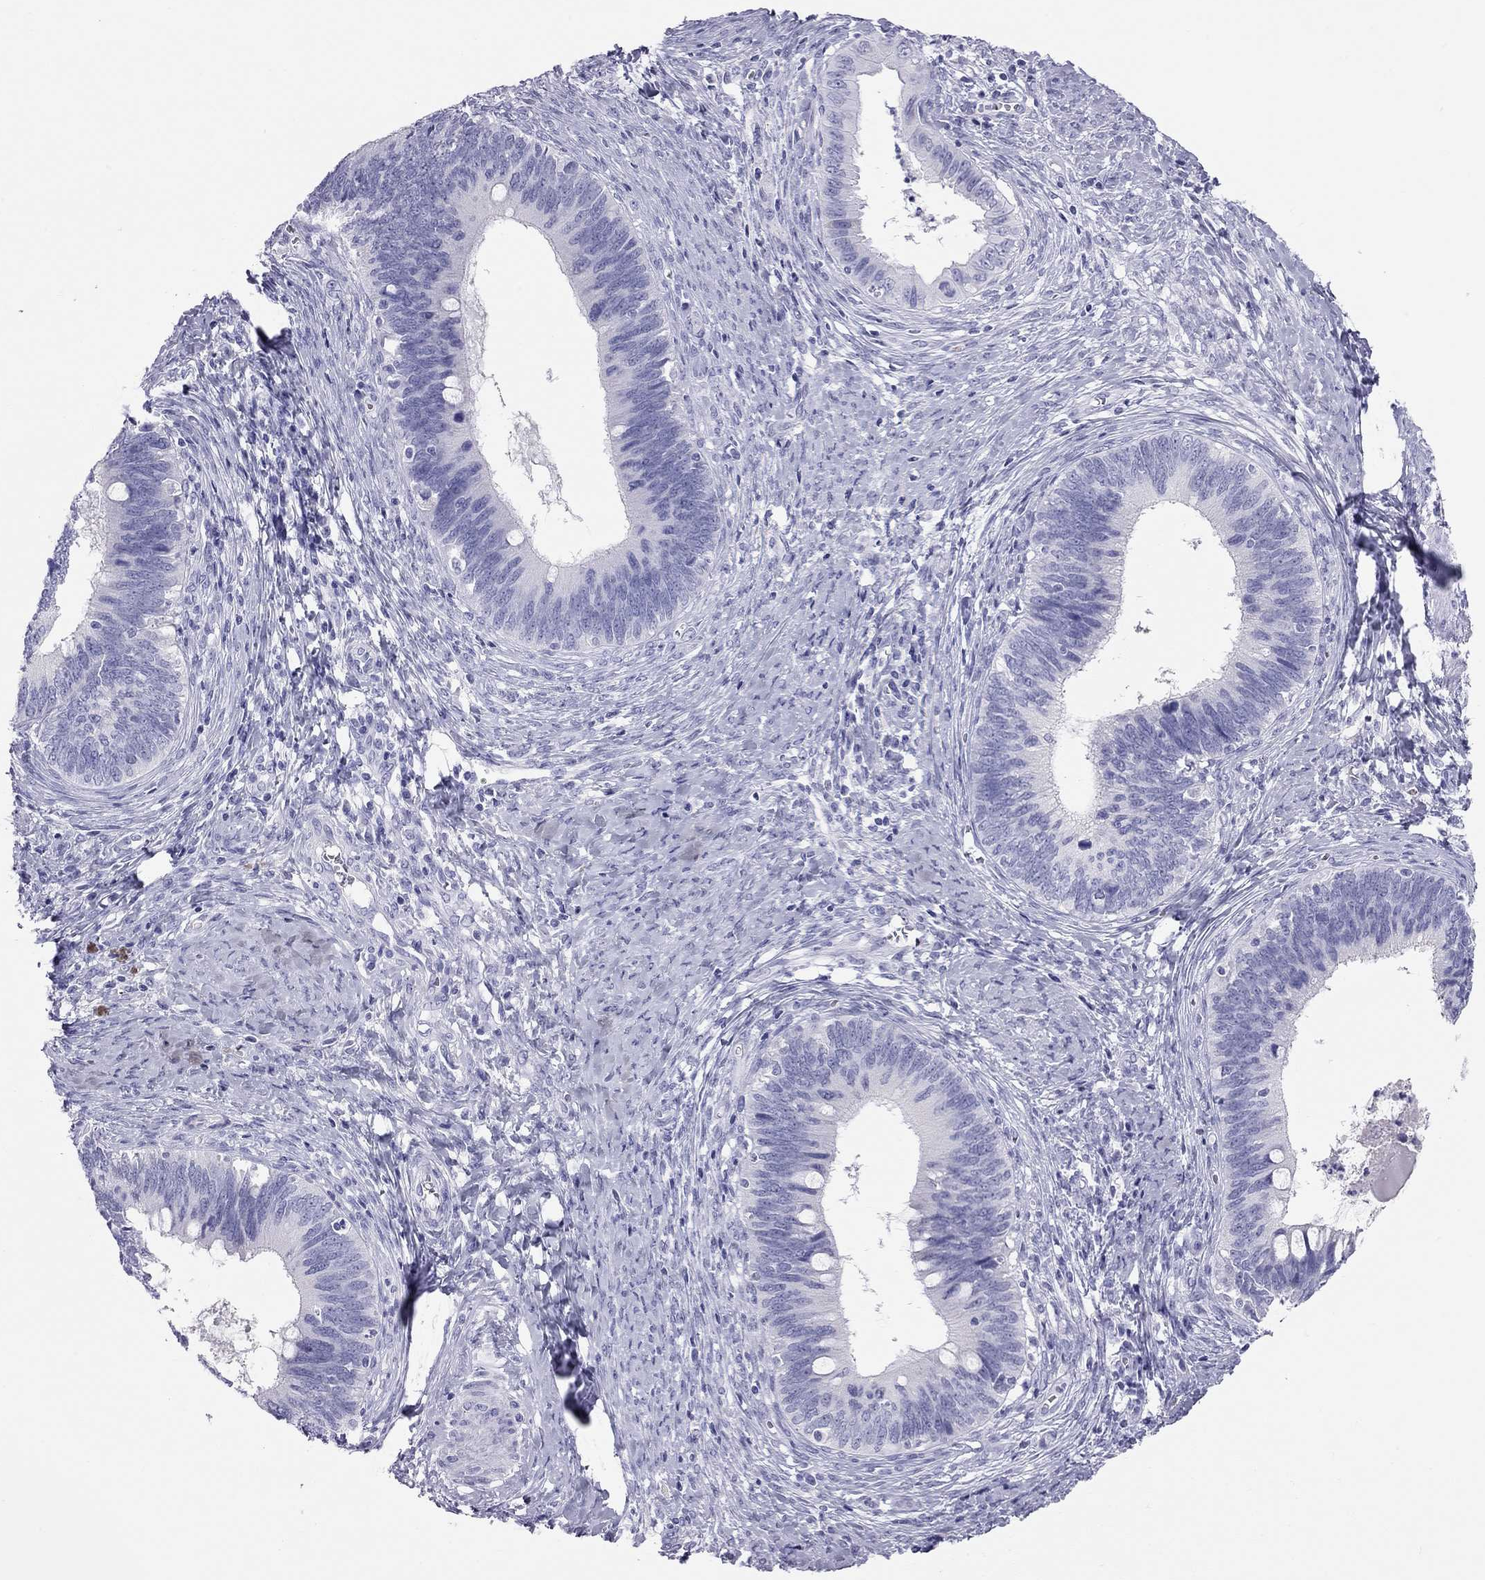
{"staining": {"intensity": "negative", "quantity": "none", "location": "none"}, "tissue": "cervical cancer", "cell_type": "Tumor cells", "image_type": "cancer", "snomed": [{"axis": "morphology", "description": "Adenocarcinoma, NOS"}, {"axis": "topography", "description": "Cervix"}], "caption": "Tumor cells are negative for protein expression in human adenocarcinoma (cervical).", "gene": "TRPM3", "patient": {"sex": "female", "age": 42}}